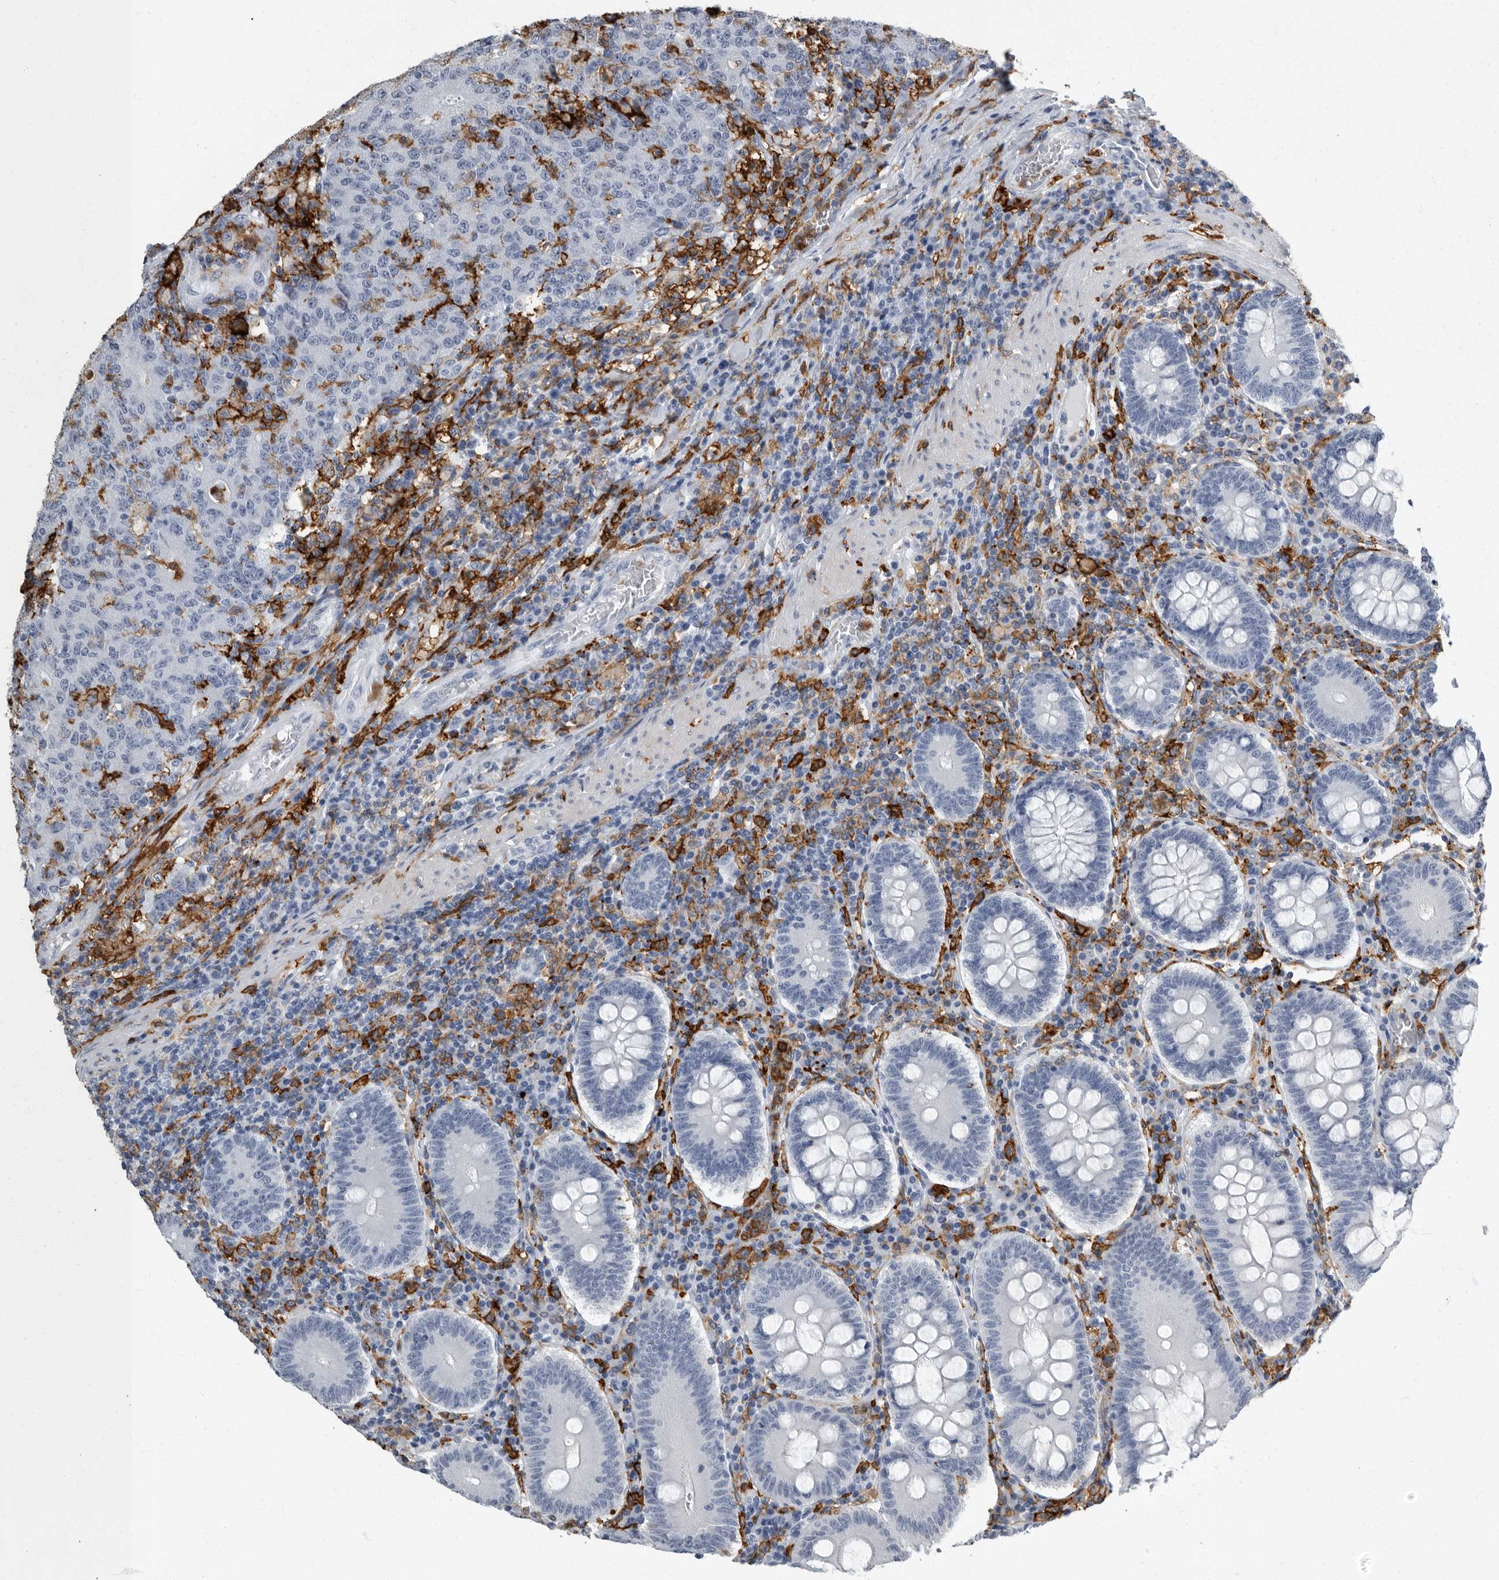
{"staining": {"intensity": "negative", "quantity": "none", "location": "none"}, "tissue": "colorectal cancer", "cell_type": "Tumor cells", "image_type": "cancer", "snomed": [{"axis": "morphology", "description": "Adenocarcinoma, NOS"}, {"axis": "topography", "description": "Colon"}], "caption": "A micrograph of human colorectal cancer is negative for staining in tumor cells.", "gene": "FCER1G", "patient": {"sex": "female", "age": 75}}